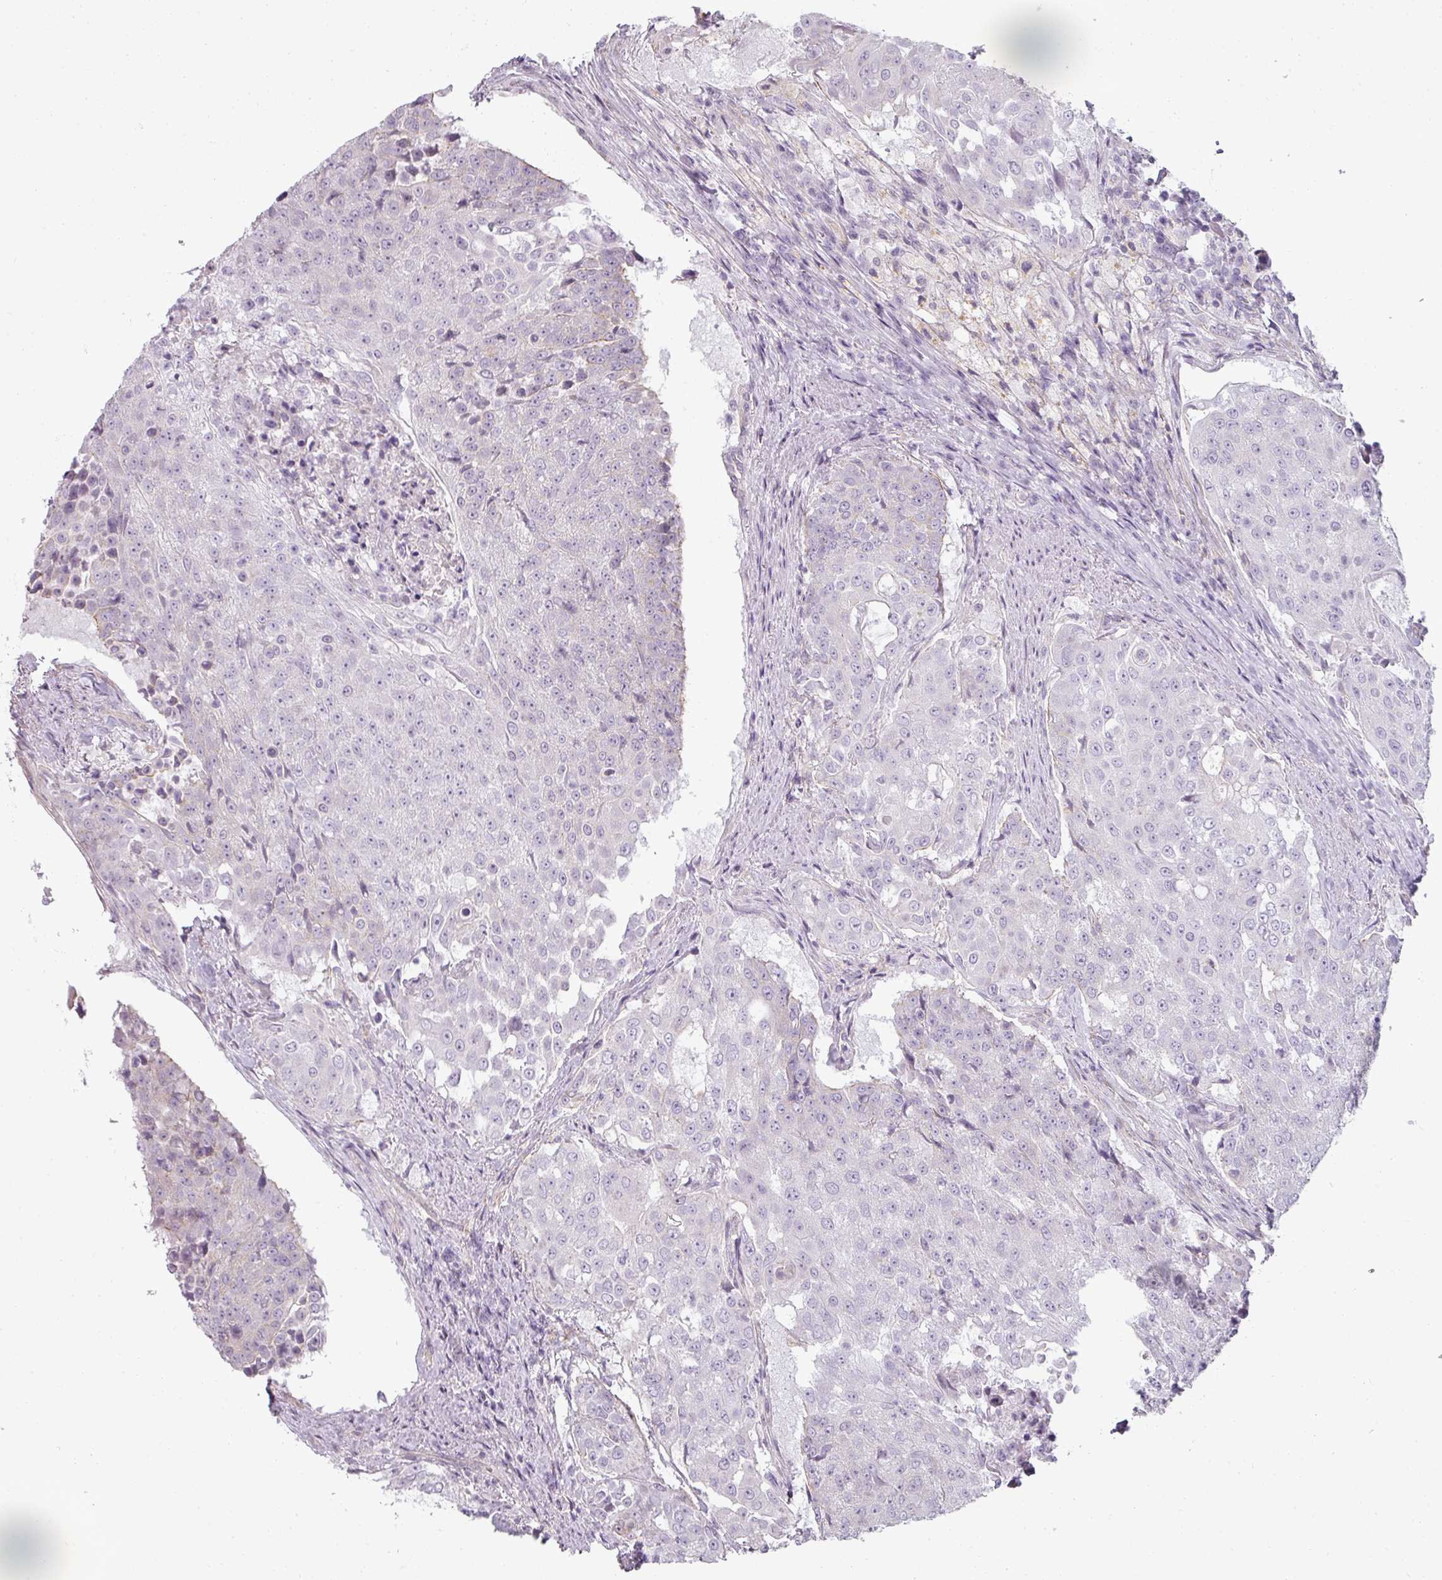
{"staining": {"intensity": "negative", "quantity": "none", "location": "none"}, "tissue": "urothelial cancer", "cell_type": "Tumor cells", "image_type": "cancer", "snomed": [{"axis": "morphology", "description": "Urothelial carcinoma, High grade"}, {"axis": "topography", "description": "Urinary bladder"}], "caption": "Protein analysis of urothelial cancer reveals no significant staining in tumor cells.", "gene": "ASB1", "patient": {"sex": "female", "age": 63}}